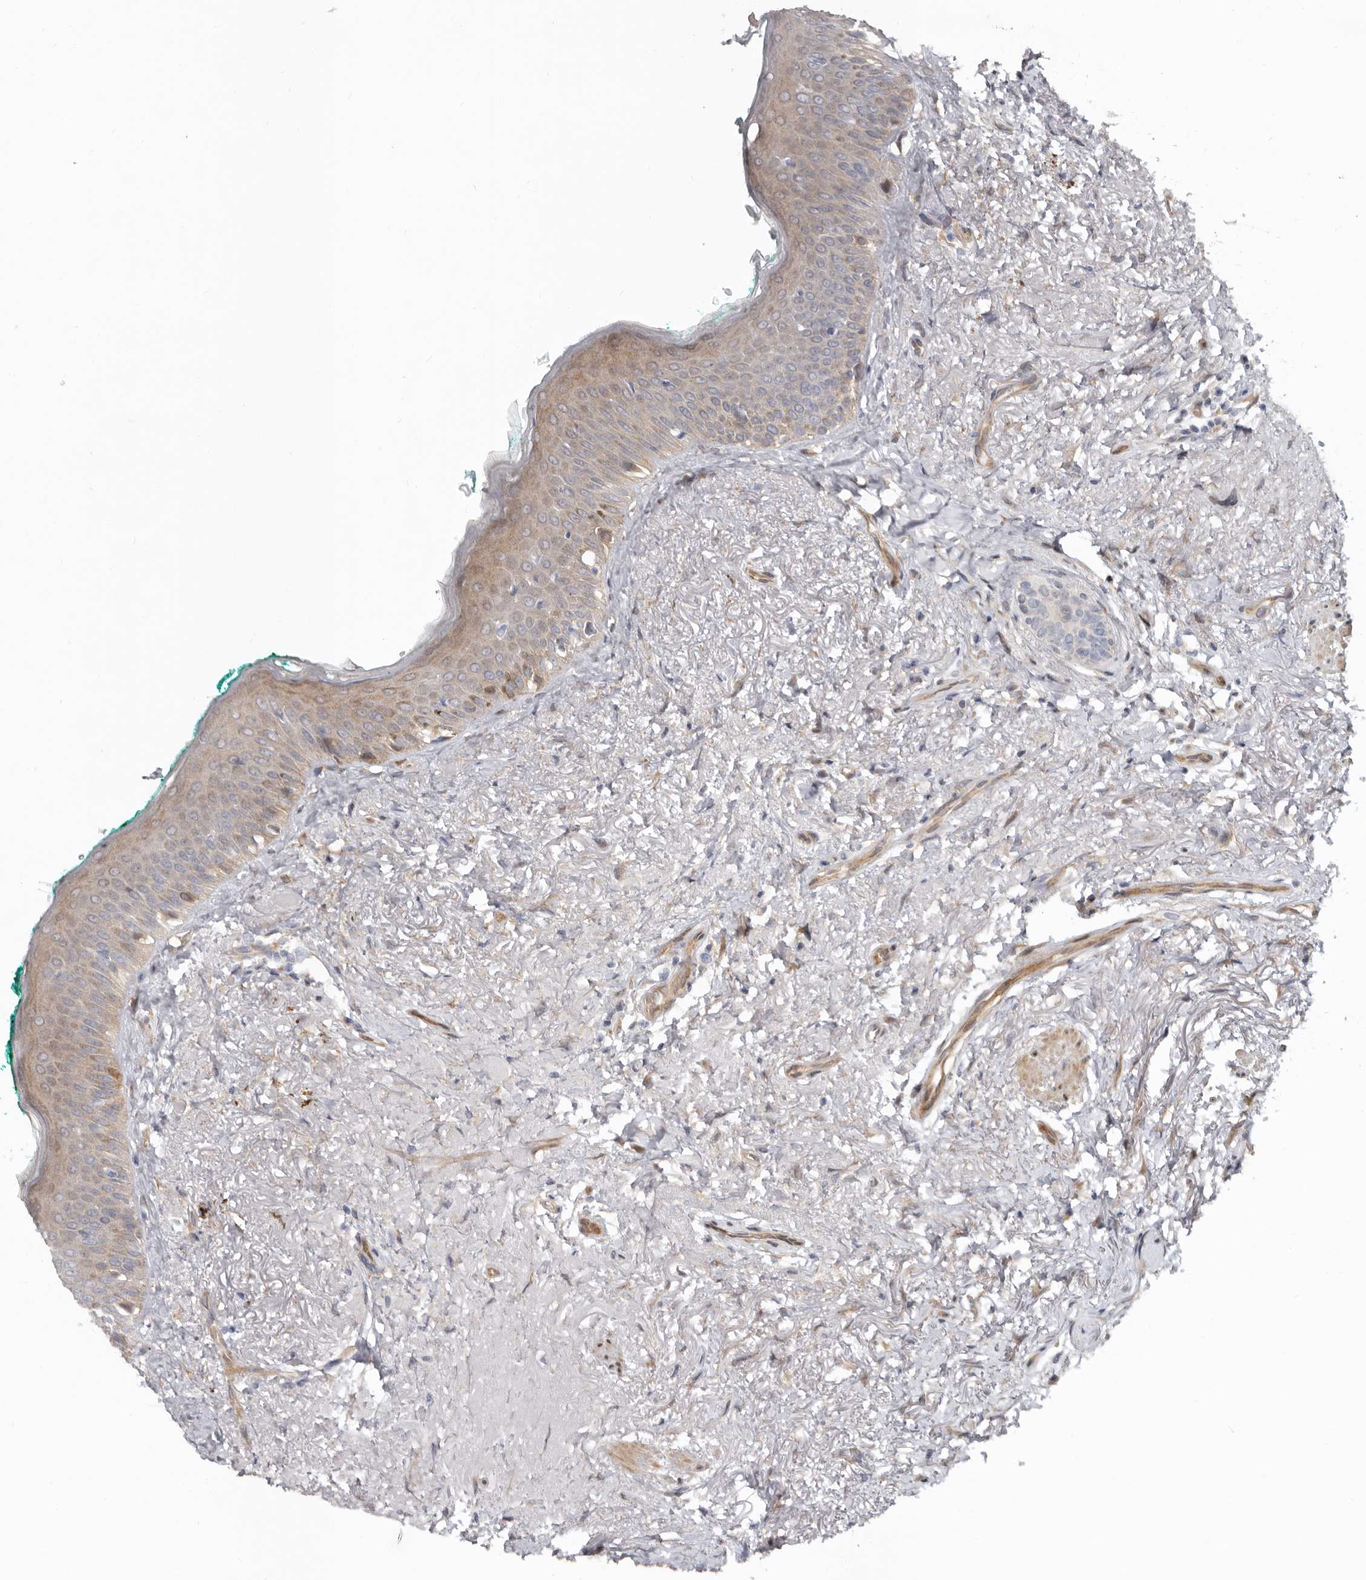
{"staining": {"intensity": "moderate", "quantity": ">75%", "location": "cytoplasmic/membranous"}, "tissue": "oral mucosa", "cell_type": "Squamous epithelial cells", "image_type": "normal", "snomed": [{"axis": "morphology", "description": "Normal tissue, NOS"}, {"axis": "topography", "description": "Oral tissue"}], "caption": "IHC (DAB) staining of unremarkable human oral mucosa displays moderate cytoplasmic/membranous protein staining in about >75% of squamous epithelial cells.", "gene": "SBDS", "patient": {"sex": "female", "age": 70}}